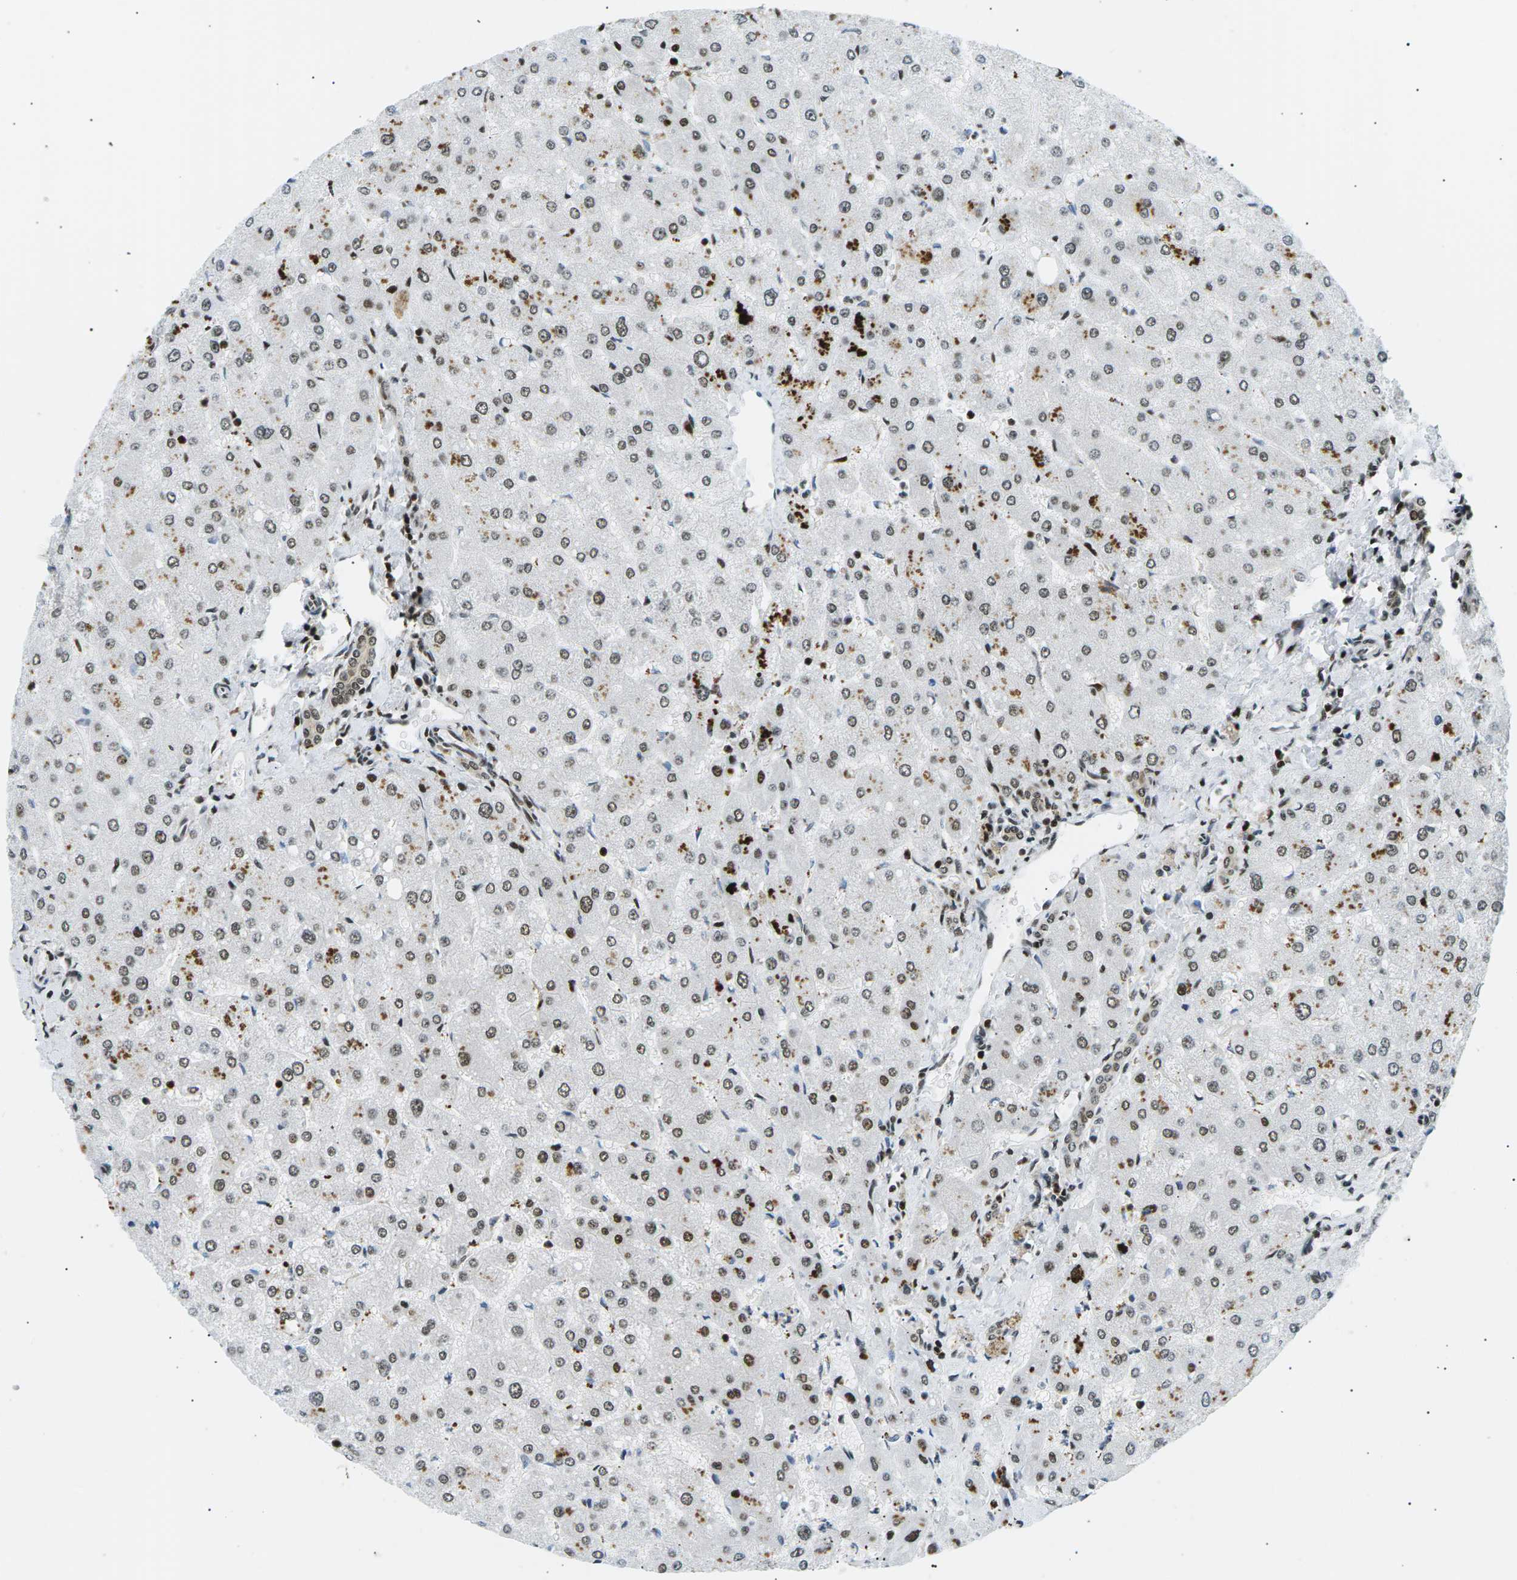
{"staining": {"intensity": "moderate", "quantity": ">75%", "location": "nuclear"}, "tissue": "liver", "cell_type": "Cholangiocytes", "image_type": "normal", "snomed": [{"axis": "morphology", "description": "Normal tissue, NOS"}, {"axis": "topography", "description": "Liver"}], "caption": "A brown stain highlights moderate nuclear expression of a protein in cholangiocytes of unremarkable human liver. (Stains: DAB (3,3'-diaminobenzidine) in brown, nuclei in blue, Microscopy: brightfield microscopy at high magnification).", "gene": "RPA2", "patient": {"sex": "male", "age": 55}}